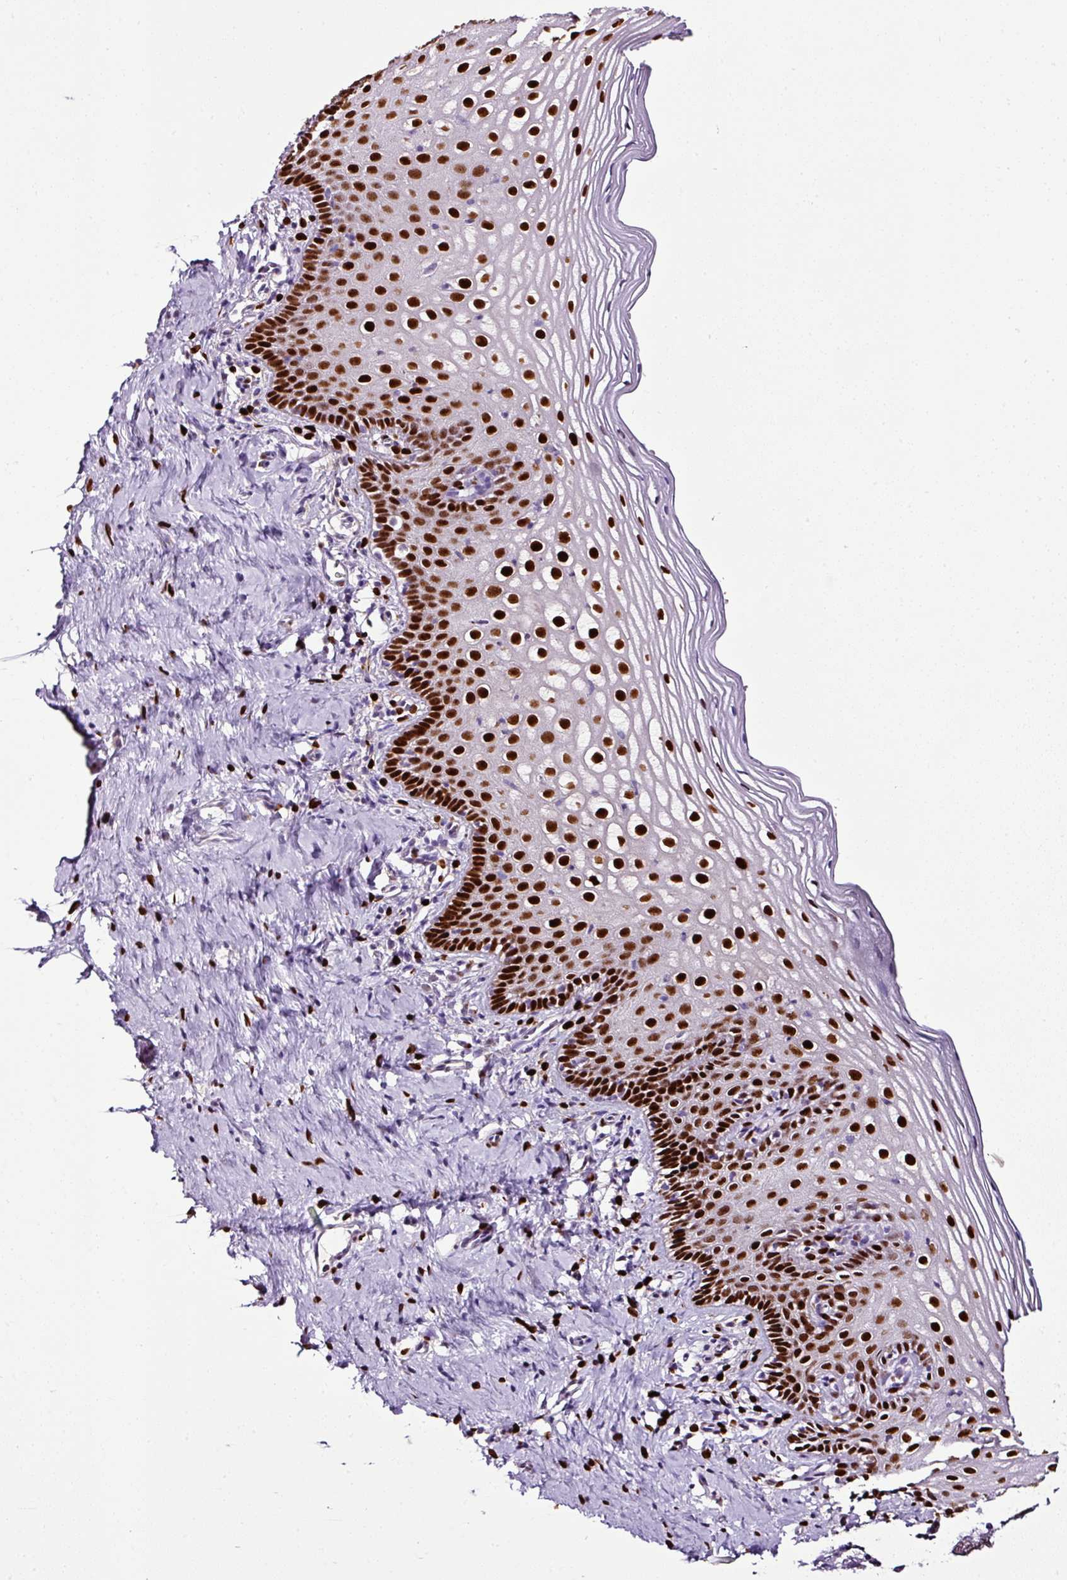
{"staining": {"intensity": "strong", "quantity": ">75%", "location": "nuclear"}, "tissue": "cervix", "cell_type": "Glandular cells", "image_type": "normal", "snomed": [{"axis": "morphology", "description": "Normal tissue, NOS"}, {"axis": "topography", "description": "Cervix"}], "caption": "This image shows IHC staining of normal cervix, with high strong nuclear positivity in about >75% of glandular cells.", "gene": "ESR1", "patient": {"sex": "female", "age": 44}}